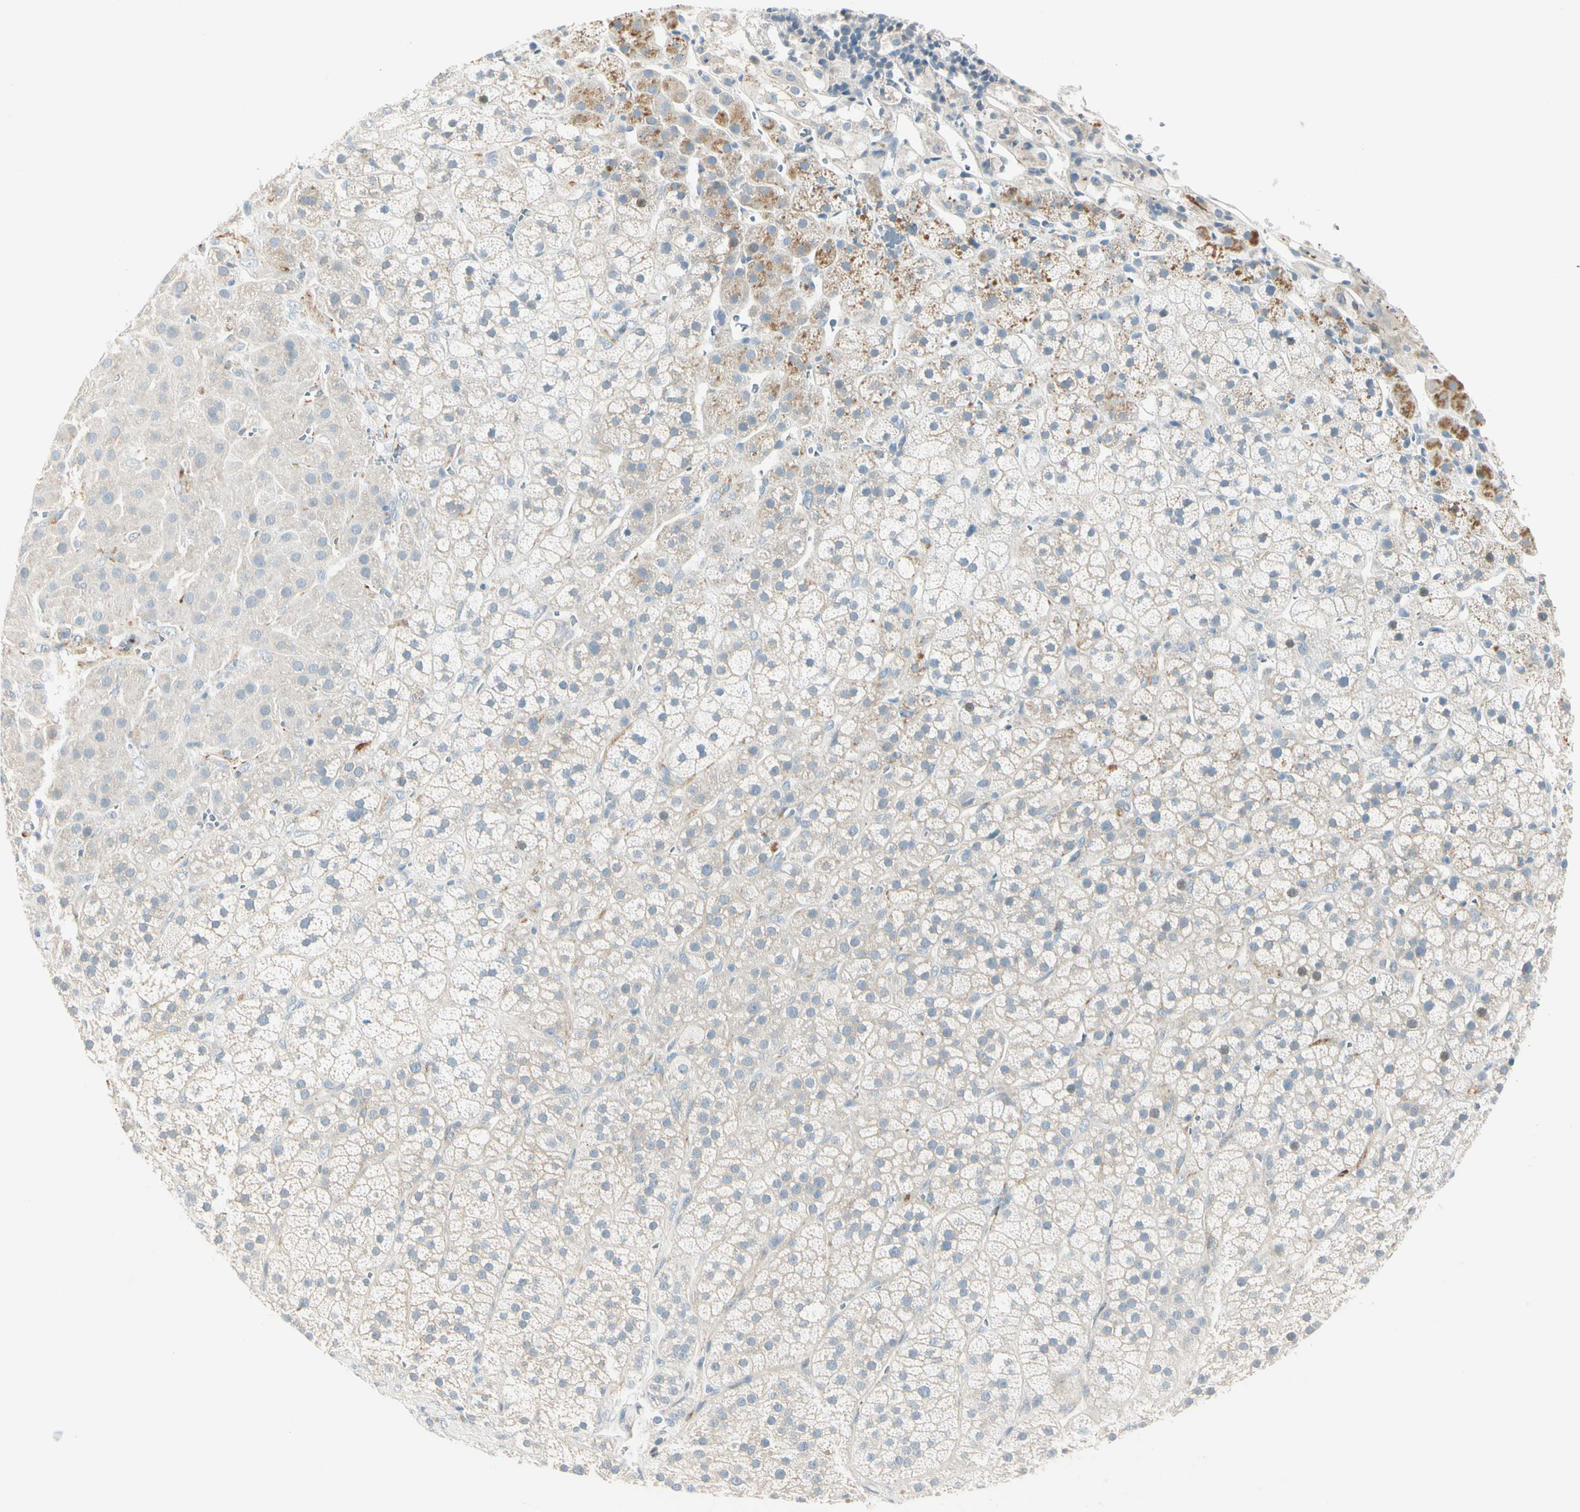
{"staining": {"intensity": "moderate", "quantity": "<25%", "location": "cytoplasmic/membranous"}, "tissue": "adrenal gland", "cell_type": "Glandular cells", "image_type": "normal", "snomed": [{"axis": "morphology", "description": "Normal tissue, NOS"}, {"axis": "topography", "description": "Adrenal gland"}], "caption": "Moderate cytoplasmic/membranous staining for a protein is appreciated in about <25% of glandular cells of benign adrenal gland using immunohistochemistry (IHC).", "gene": "ADGRA3", "patient": {"sex": "male", "age": 56}}